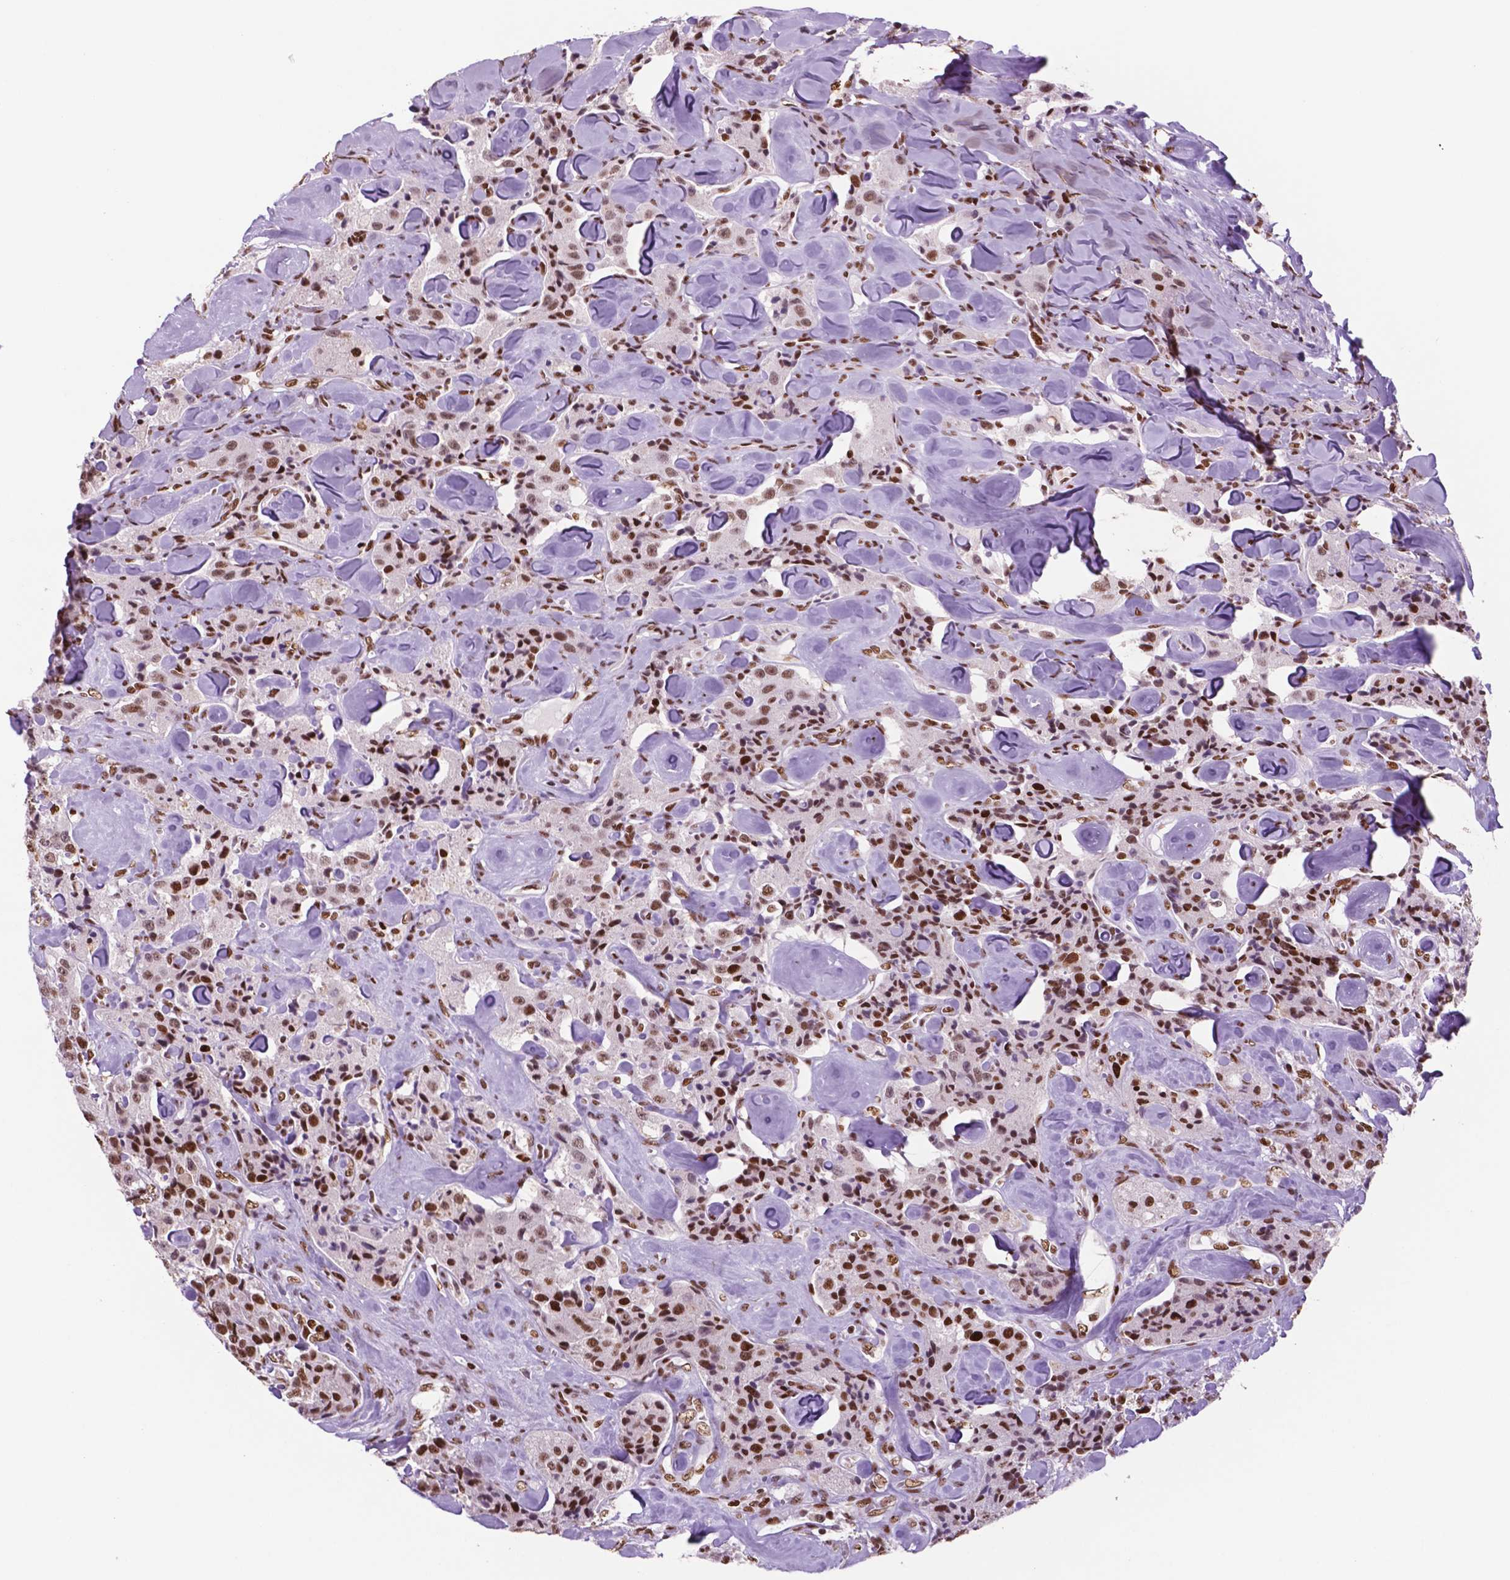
{"staining": {"intensity": "strong", "quantity": ">75%", "location": "nuclear"}, "tissue": "carcinoid", "cell_type": "Tumor cells", "image_type": "cancer", "snomed": [{"axis": "morphology", "description": "Carcinoid, malignant, NOS"}, {"axis": "topography", "description": "Pancreas"}], "caption": "Protein staining by IHC shows strong nuclear expression in approximately >75% of tumor cells in carcinoid. (brown staining indicates protein expression, while blue staining denotes nuclei).", "gene": "MSH6", "patient": {"sex": "male", "age": 41}}